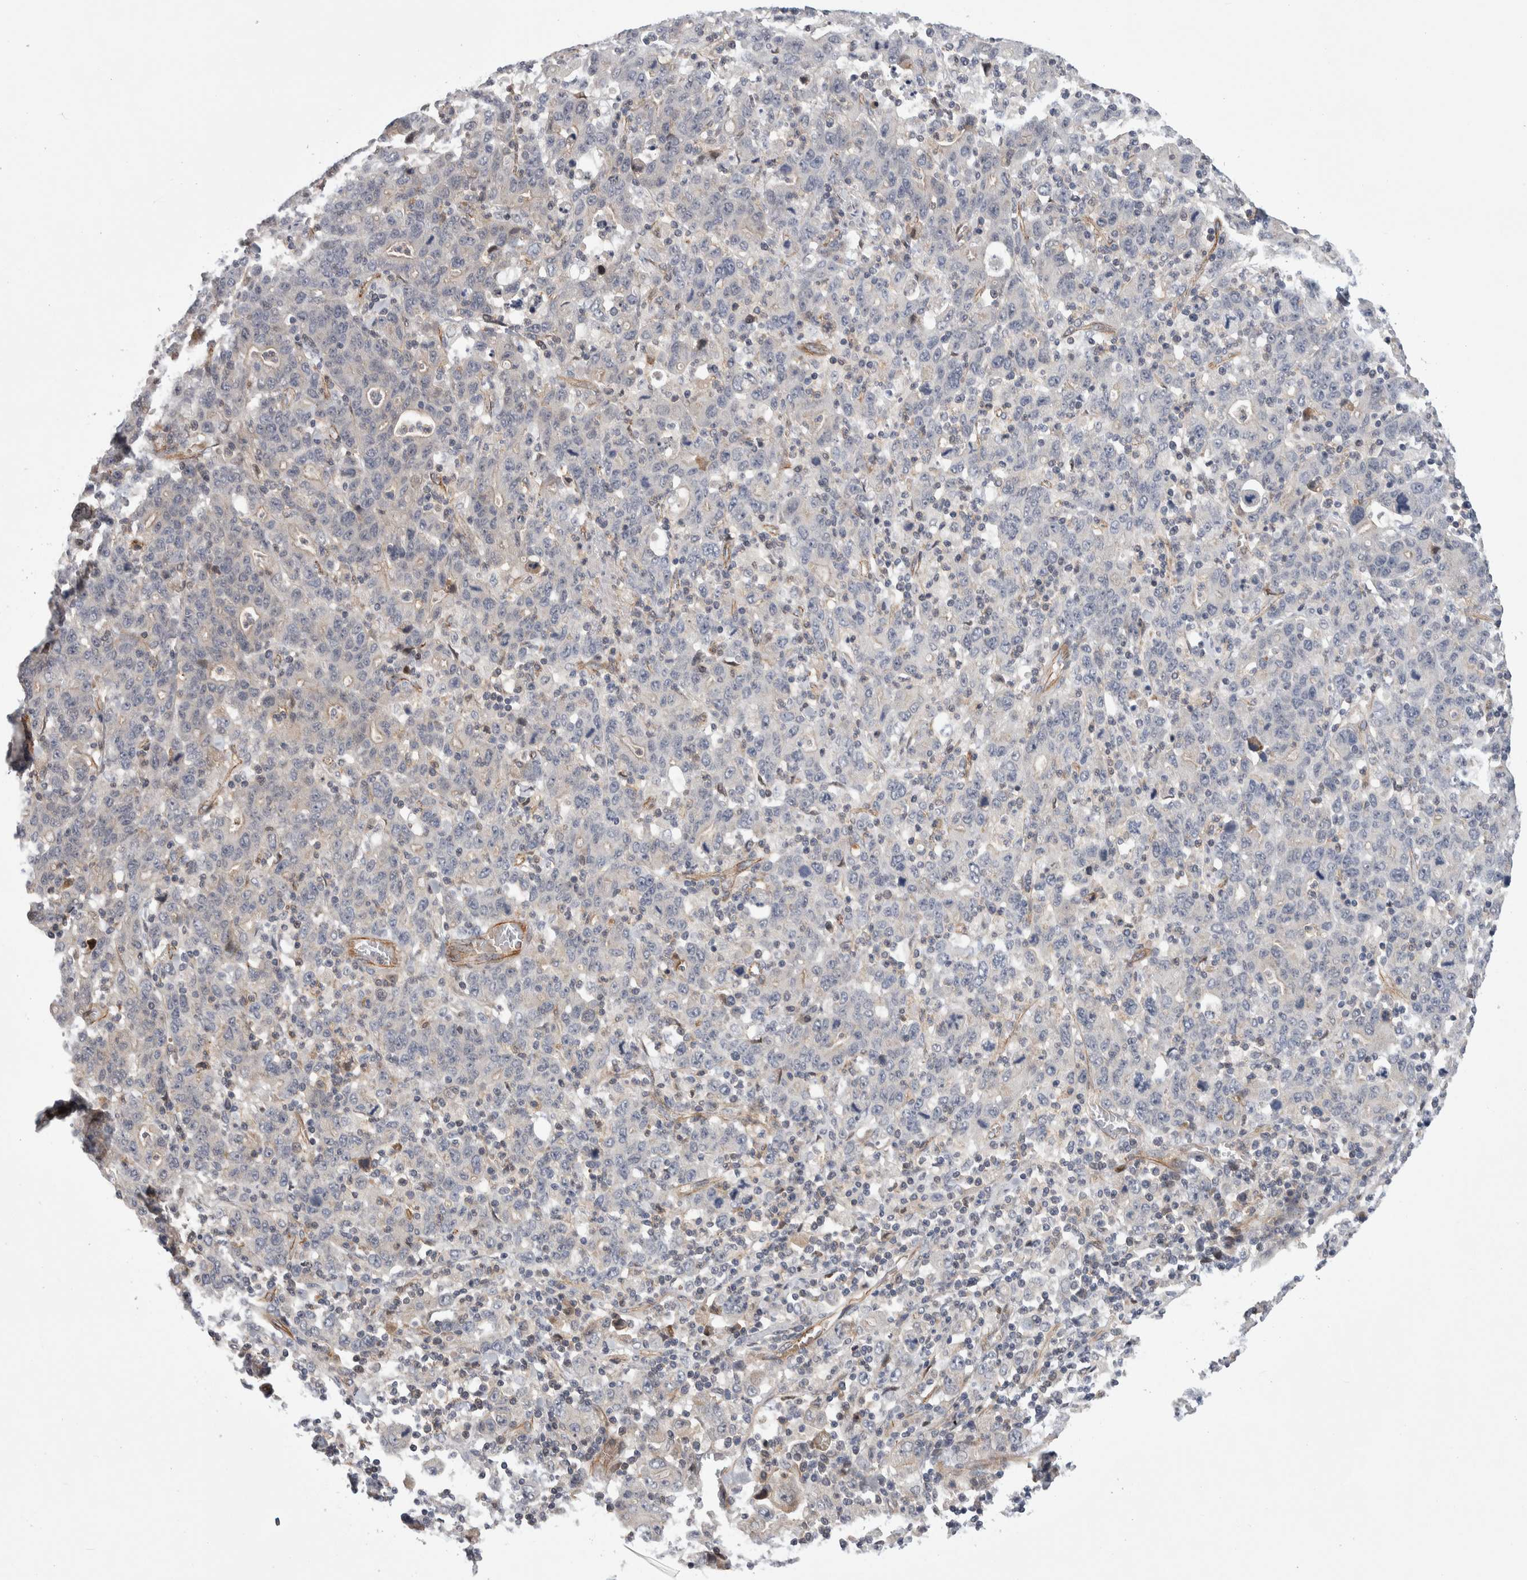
{"staining": {"intensity": "negative", "quantity": "none", "location": "none"}, "tissue": "stomach cancer", "cell_type": "Tumor cells", "image_type": "cancer", "snomed": [{"axis": "morphology", "description": "Adenocarcinoma, NOS"}, {"axis": "topography", "description": "Stomach, upper"}], "caption": "Stomach adenocarcinoma was stained to show a protein in brown. There is no significant positivity in tumor cells.", "gene": "ZNF862", "patient": {"sex": "male", "age": 69}}